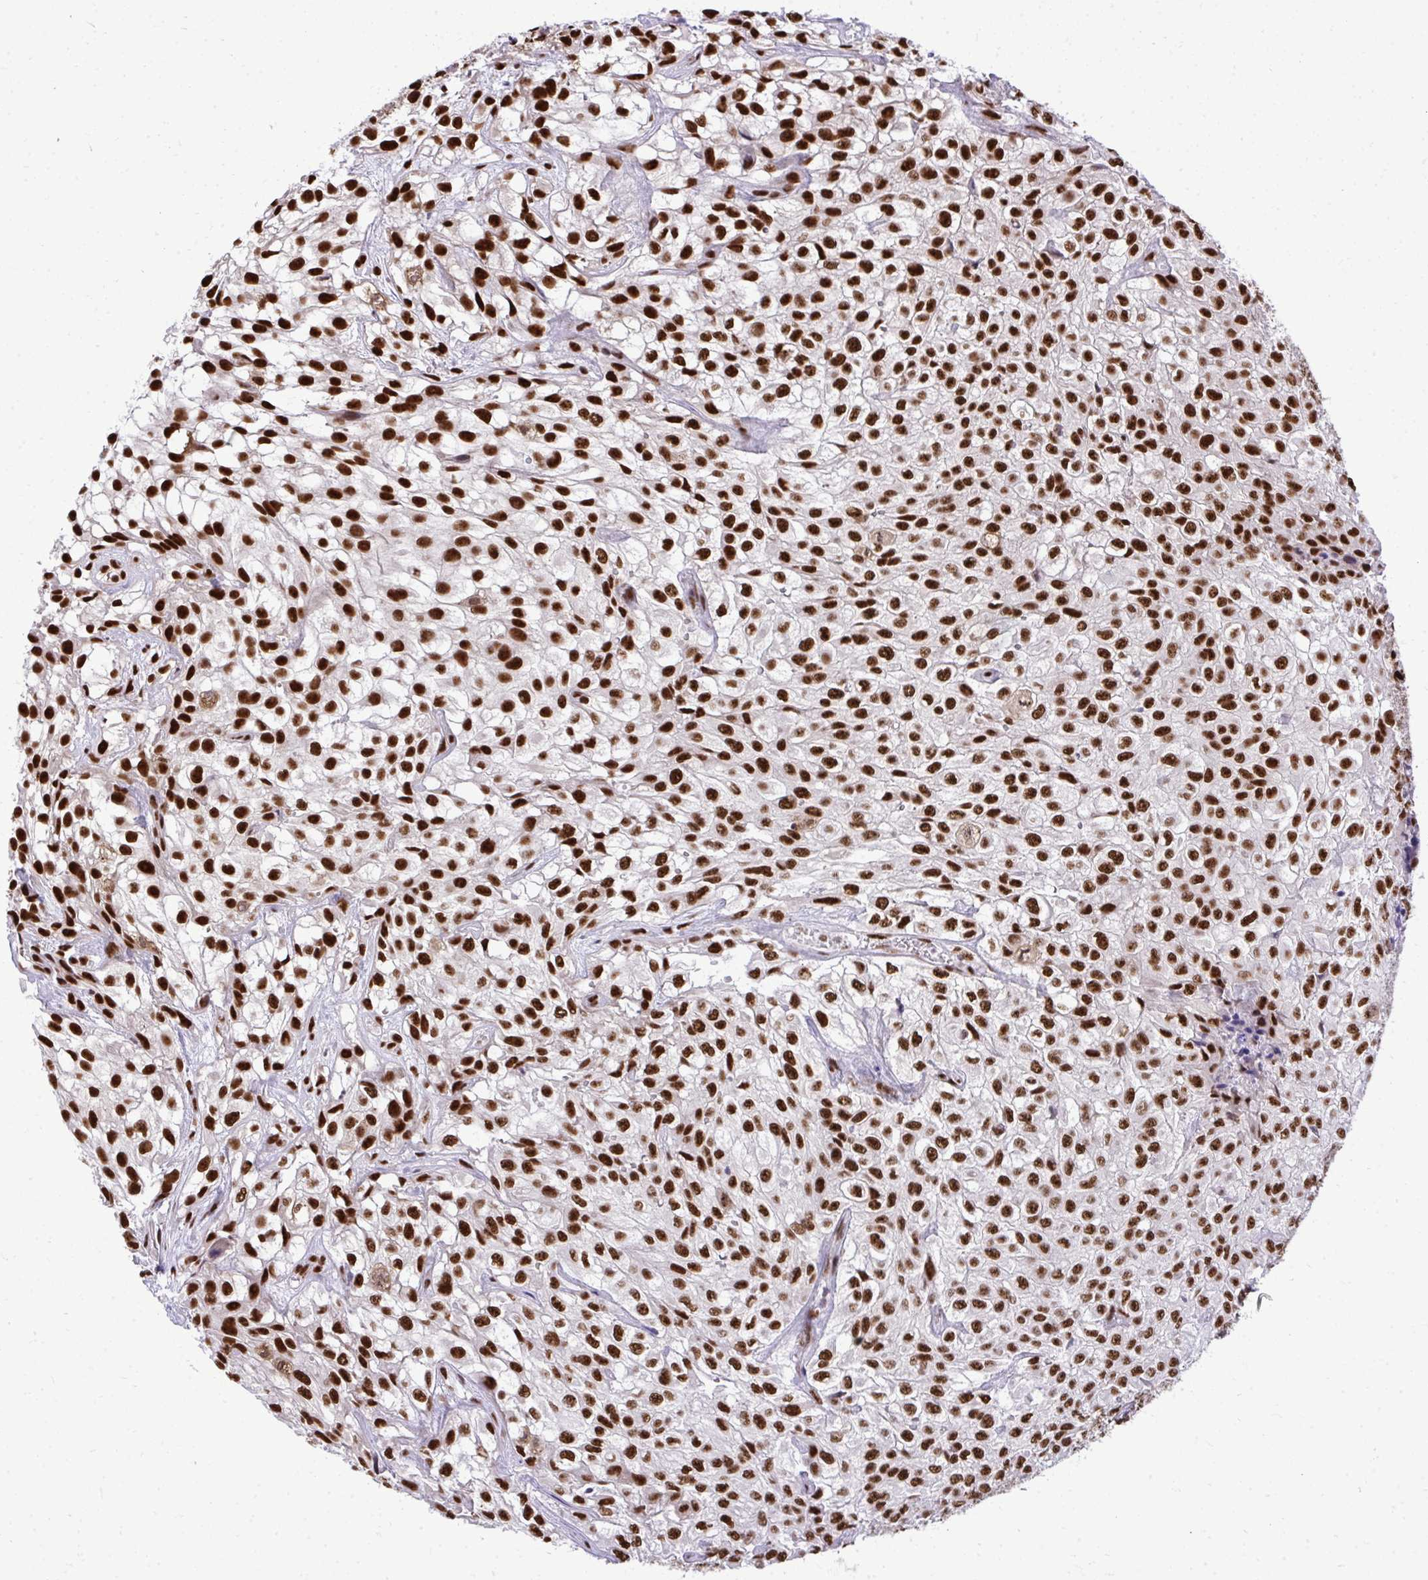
{"staining": {"intensity": "strong", "quantity": ">75%", "location": "nuclear"}, "tissue": "urothelial cancer", "cell_type": "Tumor cells", "image_type": "cancer", "snomed": [{"axis": "morphology", "description": "Urothelial carcinoma, High grade"}, {"axis": "topography", "description": "Urinary bladder"}], "caption": "Immunohistochemical staining of human urothelial carcinoma (high-grade) shows high levels of strong nuclear protein positivity in approximately >75% of tumor cells.", "gene": "PRPF19", "patient": {"sex": "male", "age": 56}}